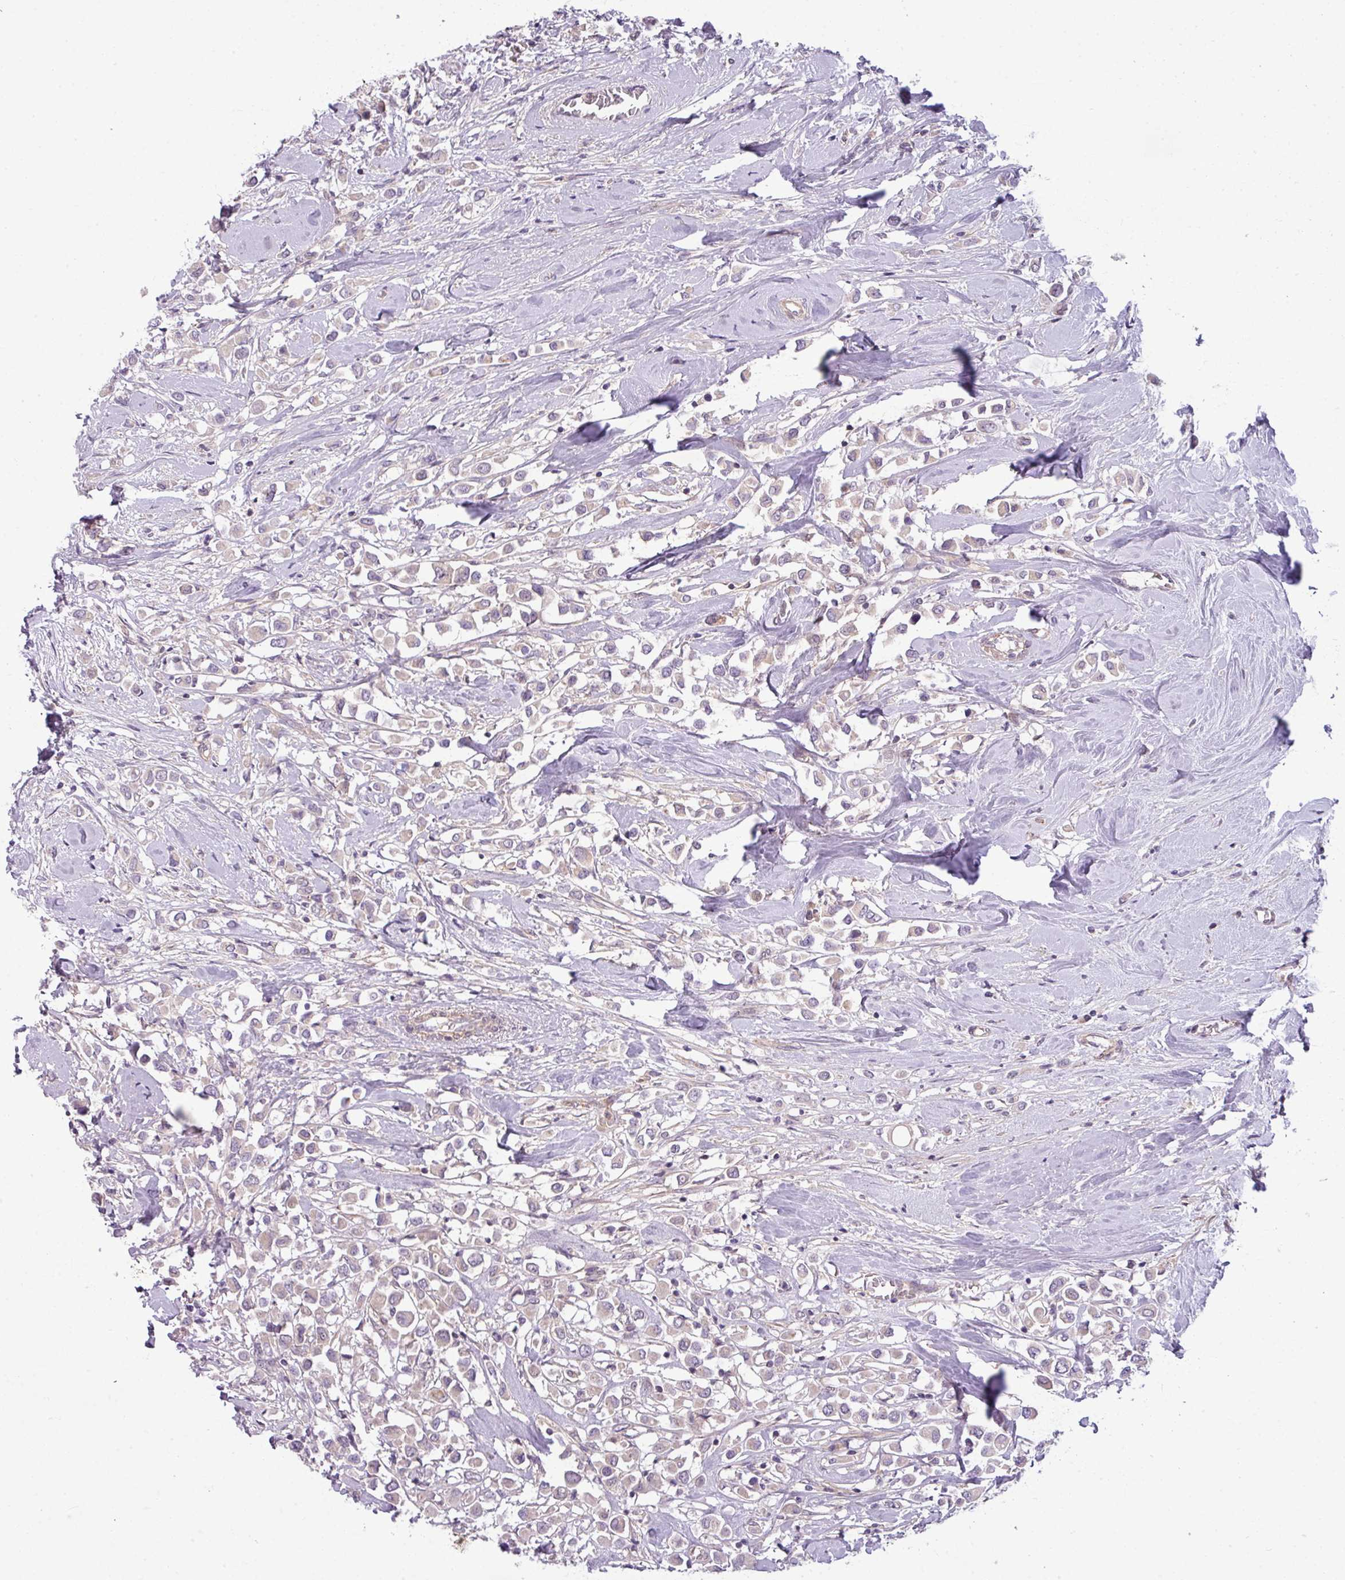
{"staining": {"intensity": "negative", "quantity": "none", "location": "none"}, "tissue": "breast cancer", "cell_type": "Tumor cells", "image_type": "cancer", "snomed": [{"axis": "morphology", "description": "Duct carcinoma"}, {"axis": "topography", "description": "Breast"}], "caption": "IHC micrograph of breast infiltrating ductal carcinoma stained for a protein (brown), which demonstrates no positivity in tumor cells. (DAB immunohistochemistry (IHC), high magnification).", "gene": "ZNF35", "patient": {"sex": "female", "age": 61}}